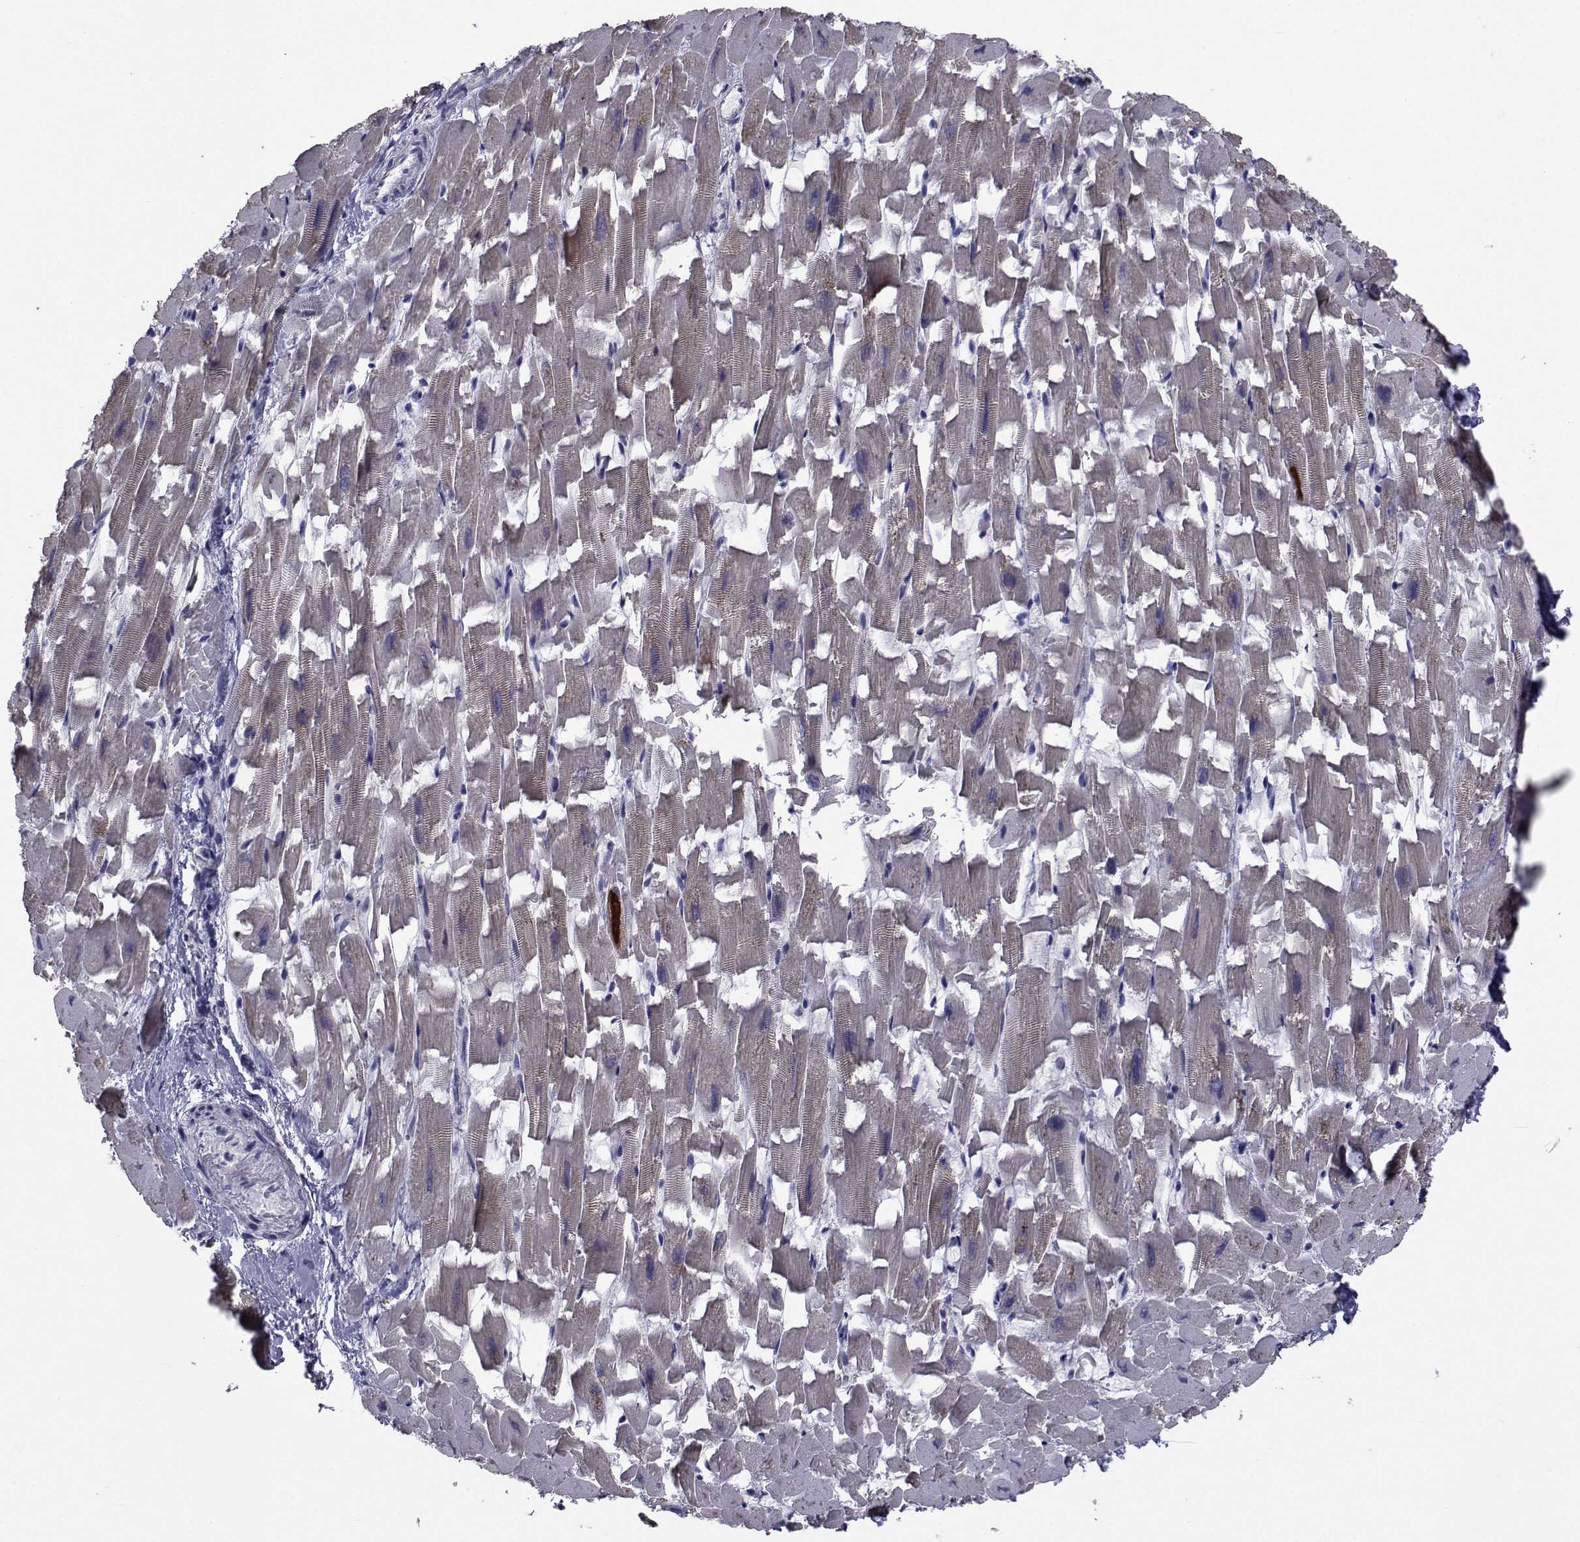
{"staining": {"intensity": "weak", "quantity": ">75%", "location": "cytoplasmic/membranous"}, "tissue": "heart muscle", "cell_type": "Cardiomyocytes", "image_type": "normal", "snomed": [{"axis": "morphology", "description": "Normal tissue, NOS"}, {"axis": "topography", "description": "Heart"}], "caption": "Cardiomyocytes reveal low levels of weak cytoplasmic/membranous staining in about >75% of cells in unremarkable human heart muscle. (Stains: DAB in brown, nuclei in blue, Microscopy: brightfield microscopy at high magnification).", "gene": "SEMA5B", "patient": {"sex": "female", "age": 64}}